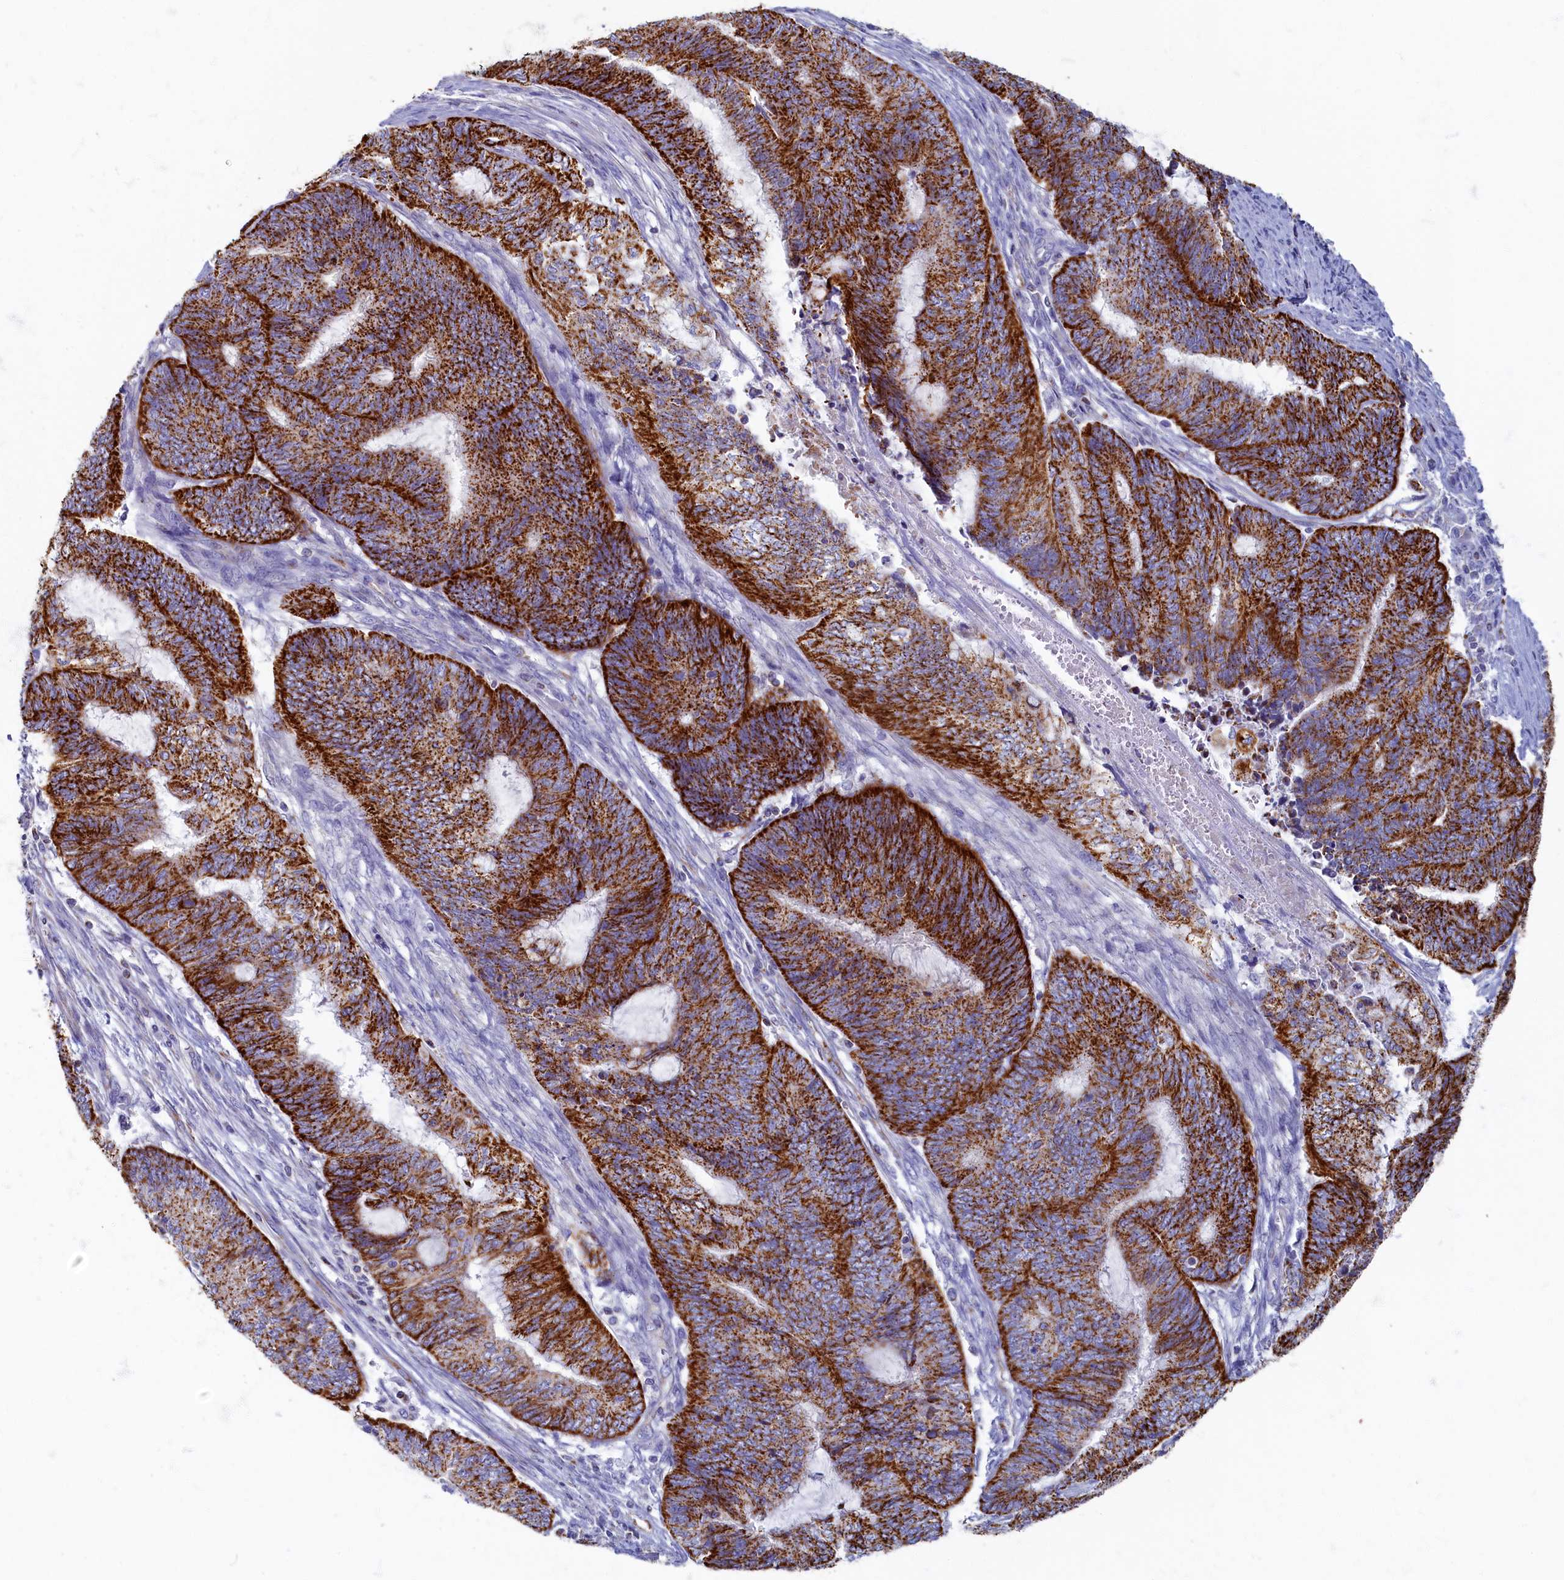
{"staining": {"intensity": "strong", "quantity": ">75%", "location": "cytoplasmic/membranous"}, "tissue": "endometrial cancer", "cell_type": "Tumor cells", "image_type": "cancer", "snomed": [{"axis": "morphology", "description": "Adenocarcinoma, NOS"}, {"axis": "topography", "description": "Uterus"}, {"axis": "topography", "description": "Endometrium"}], "caption": "DAB (3,3'-diaminobenzidine) immunohistochemical staining of human endometrial cancer demonstrates strong cytoplasmic/membranous protein staining in approximately >75% of tumor cells.", "gene": "OCIAD2", "patient": {"sex": "female", "age": 70}}